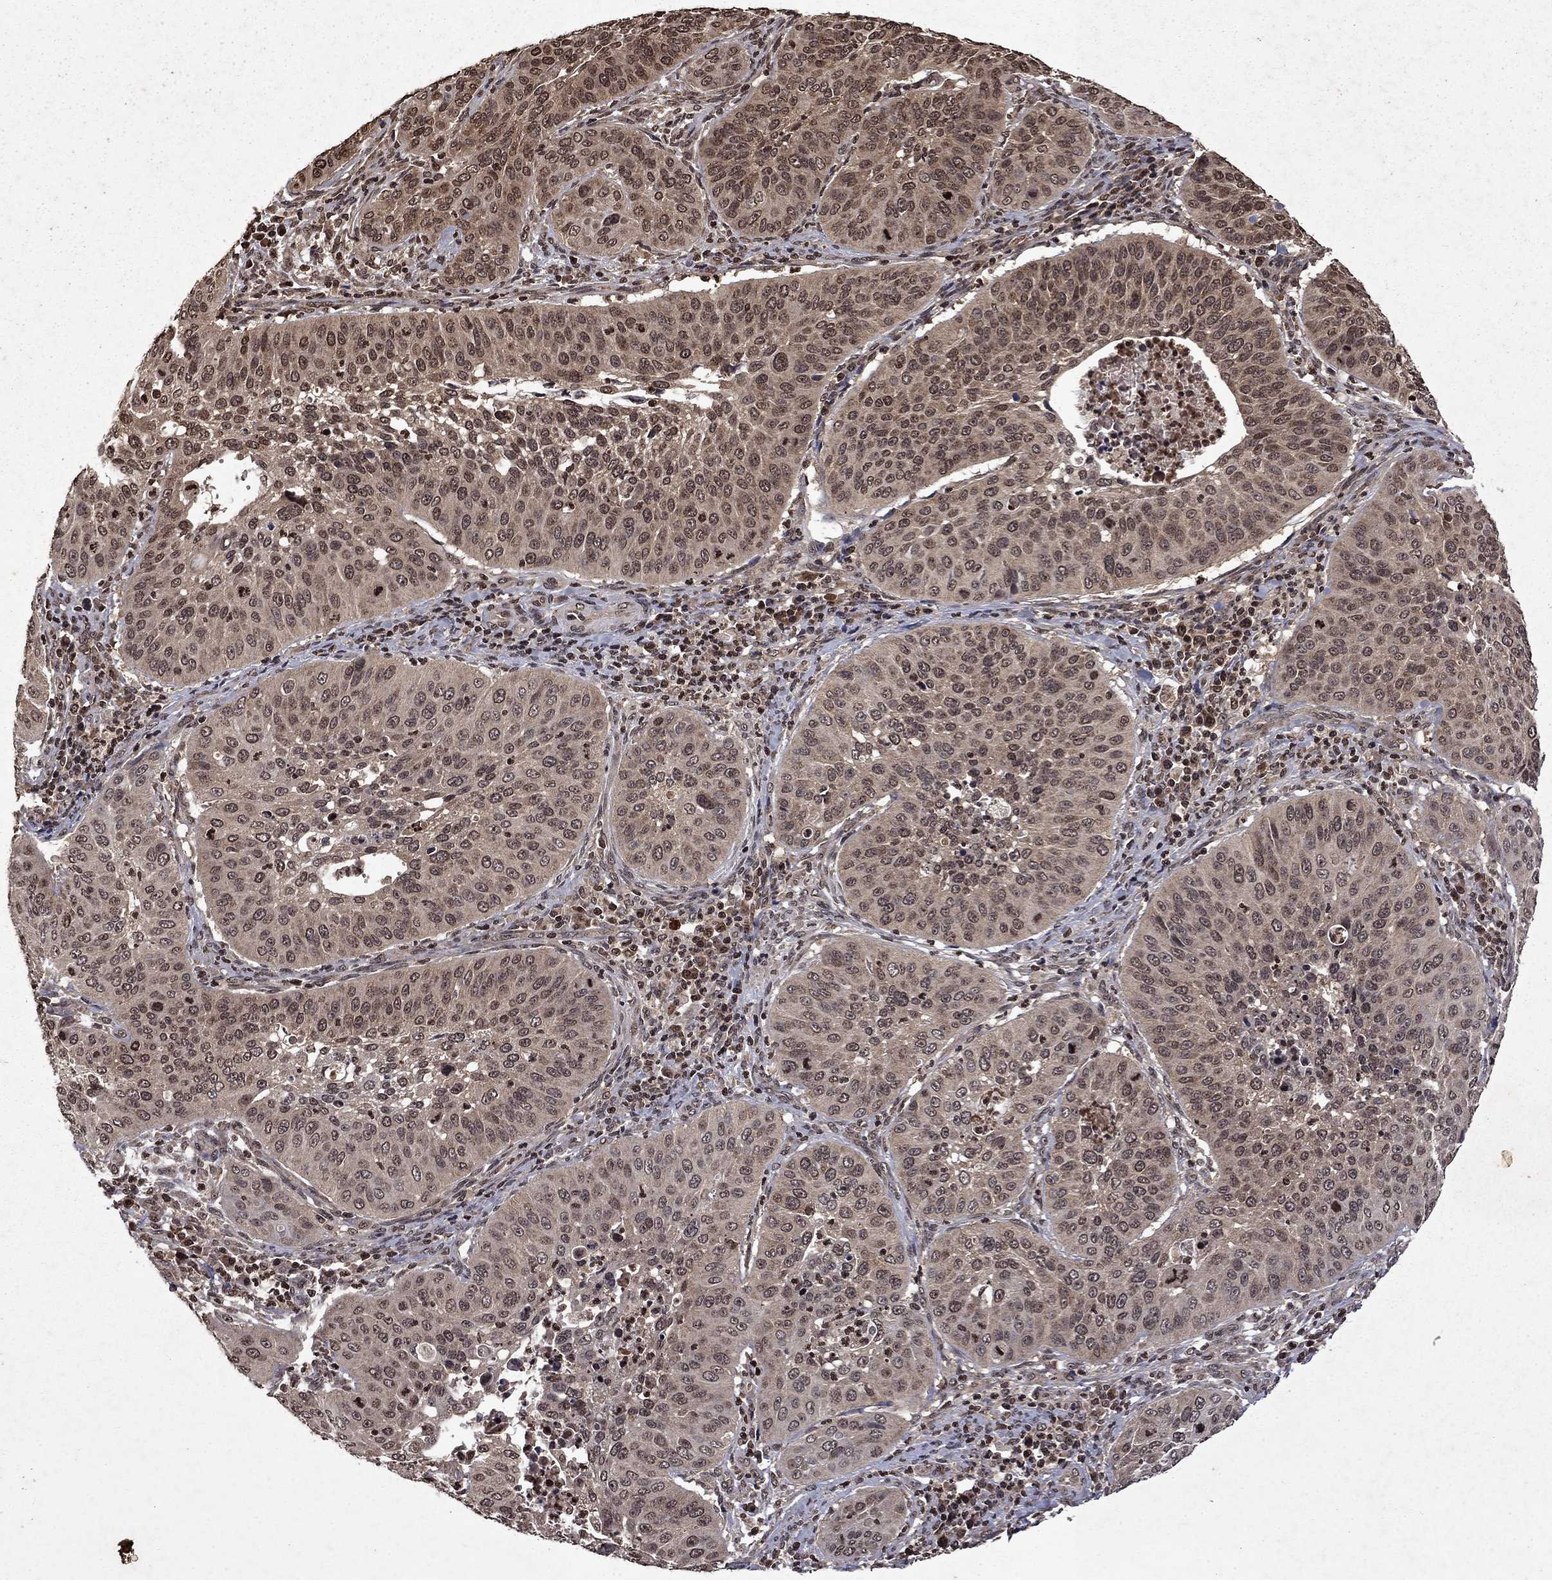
{"staining": {"intensity": "weak", "quantity": "25%-75%", "location": "nuclear"}, "tissue": "cervical cancer", "cell_type": "Tumor cells", "image_type": "cancer", "snomed": [{"axis": "morphology", "description": "Normal tissue, NOS"}, {"axis": "morphology", "description": "Squamous cell carcinoma, NOS"}, {"axis": "topography", "description": "Cervix"}], "caption": "Immunohistochemistry (IHC) of human squamous cell carcinoma (cervical) reveals low levels of weak nuclear staining in approximately 25%-75% of tumor cells.", "gene": "PIN4", "patient": {"sex": "female", "age": 39}}